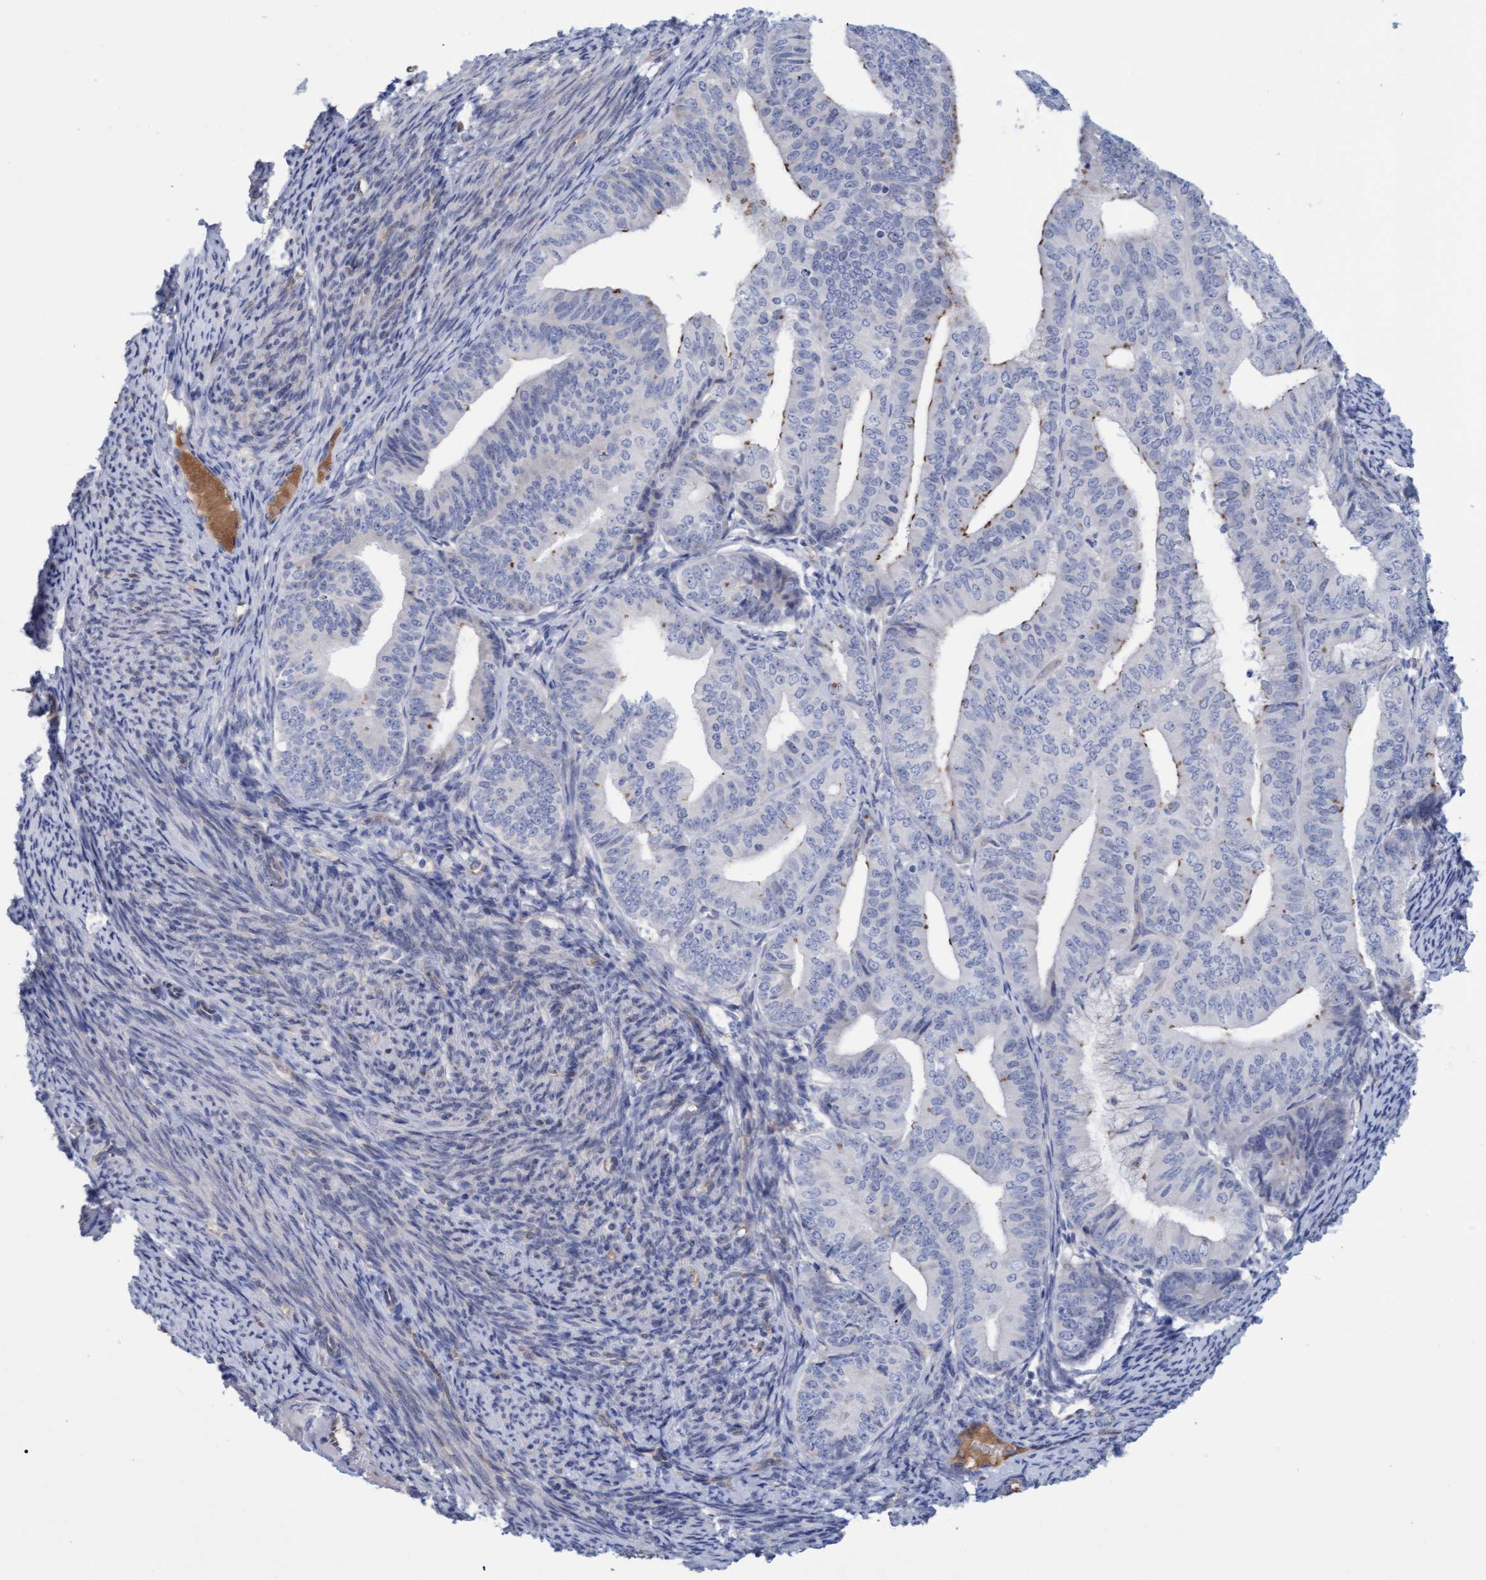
{"staining": {"intensity": "negative", "quantity": "none", "location": "none"}, "tissue": "endometrial cancer", "cell_type": "Tumor cells", "image_type": "cancer", "snomed": [{"axis": "morphology", "description": "Adenocarcinoma, NOS"}, {"axis": "topography", "description": "Endometrium"}], "caption": "An image of endometrial adenocarcinoma stained for a protein shows no brown staining in tumor cells.", "gene": "STXBP1", "patient": {"sex": "female", "age": 63}}